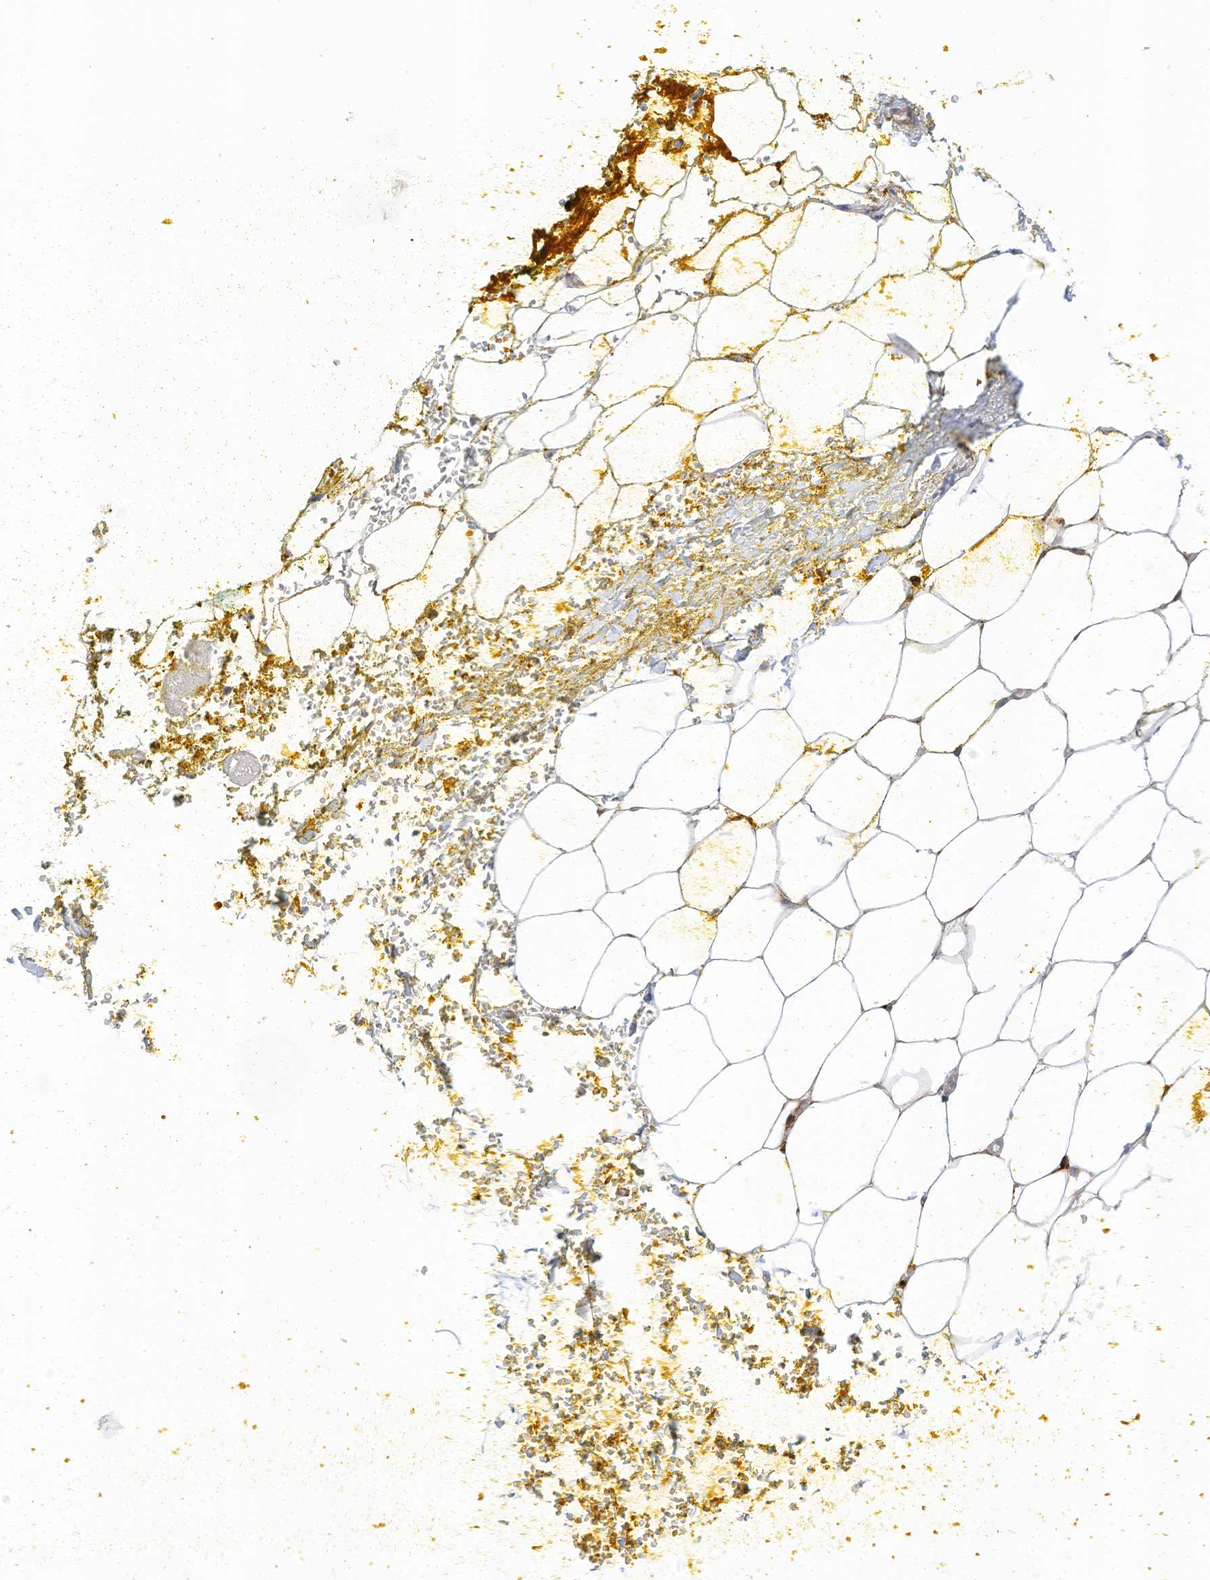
{"staining": {"intensity": "negative", "quantity": "none", "location": "none"}, "tissue": "adipose tissue", "cell_type": "Adipocytes", "image_type": "normal", "snomed": [{"axis": "morphology", "description": "Normal tissue, NOS"}, {"axis": "morphology", "description": "Adenocarcinoma, Low grade"}, {"axis": "topography", "description": "Prostate"}, {"axis": "topography", "description": "Peripheral nerve tissue"}], "caption": "IHC photomicrograph of normal adipose tissue stained for a protein (brown), which exhibits no positivity in adipocytes.", "gene": "ATP13A1", "patient": {"sex": "male", "age": 63}}